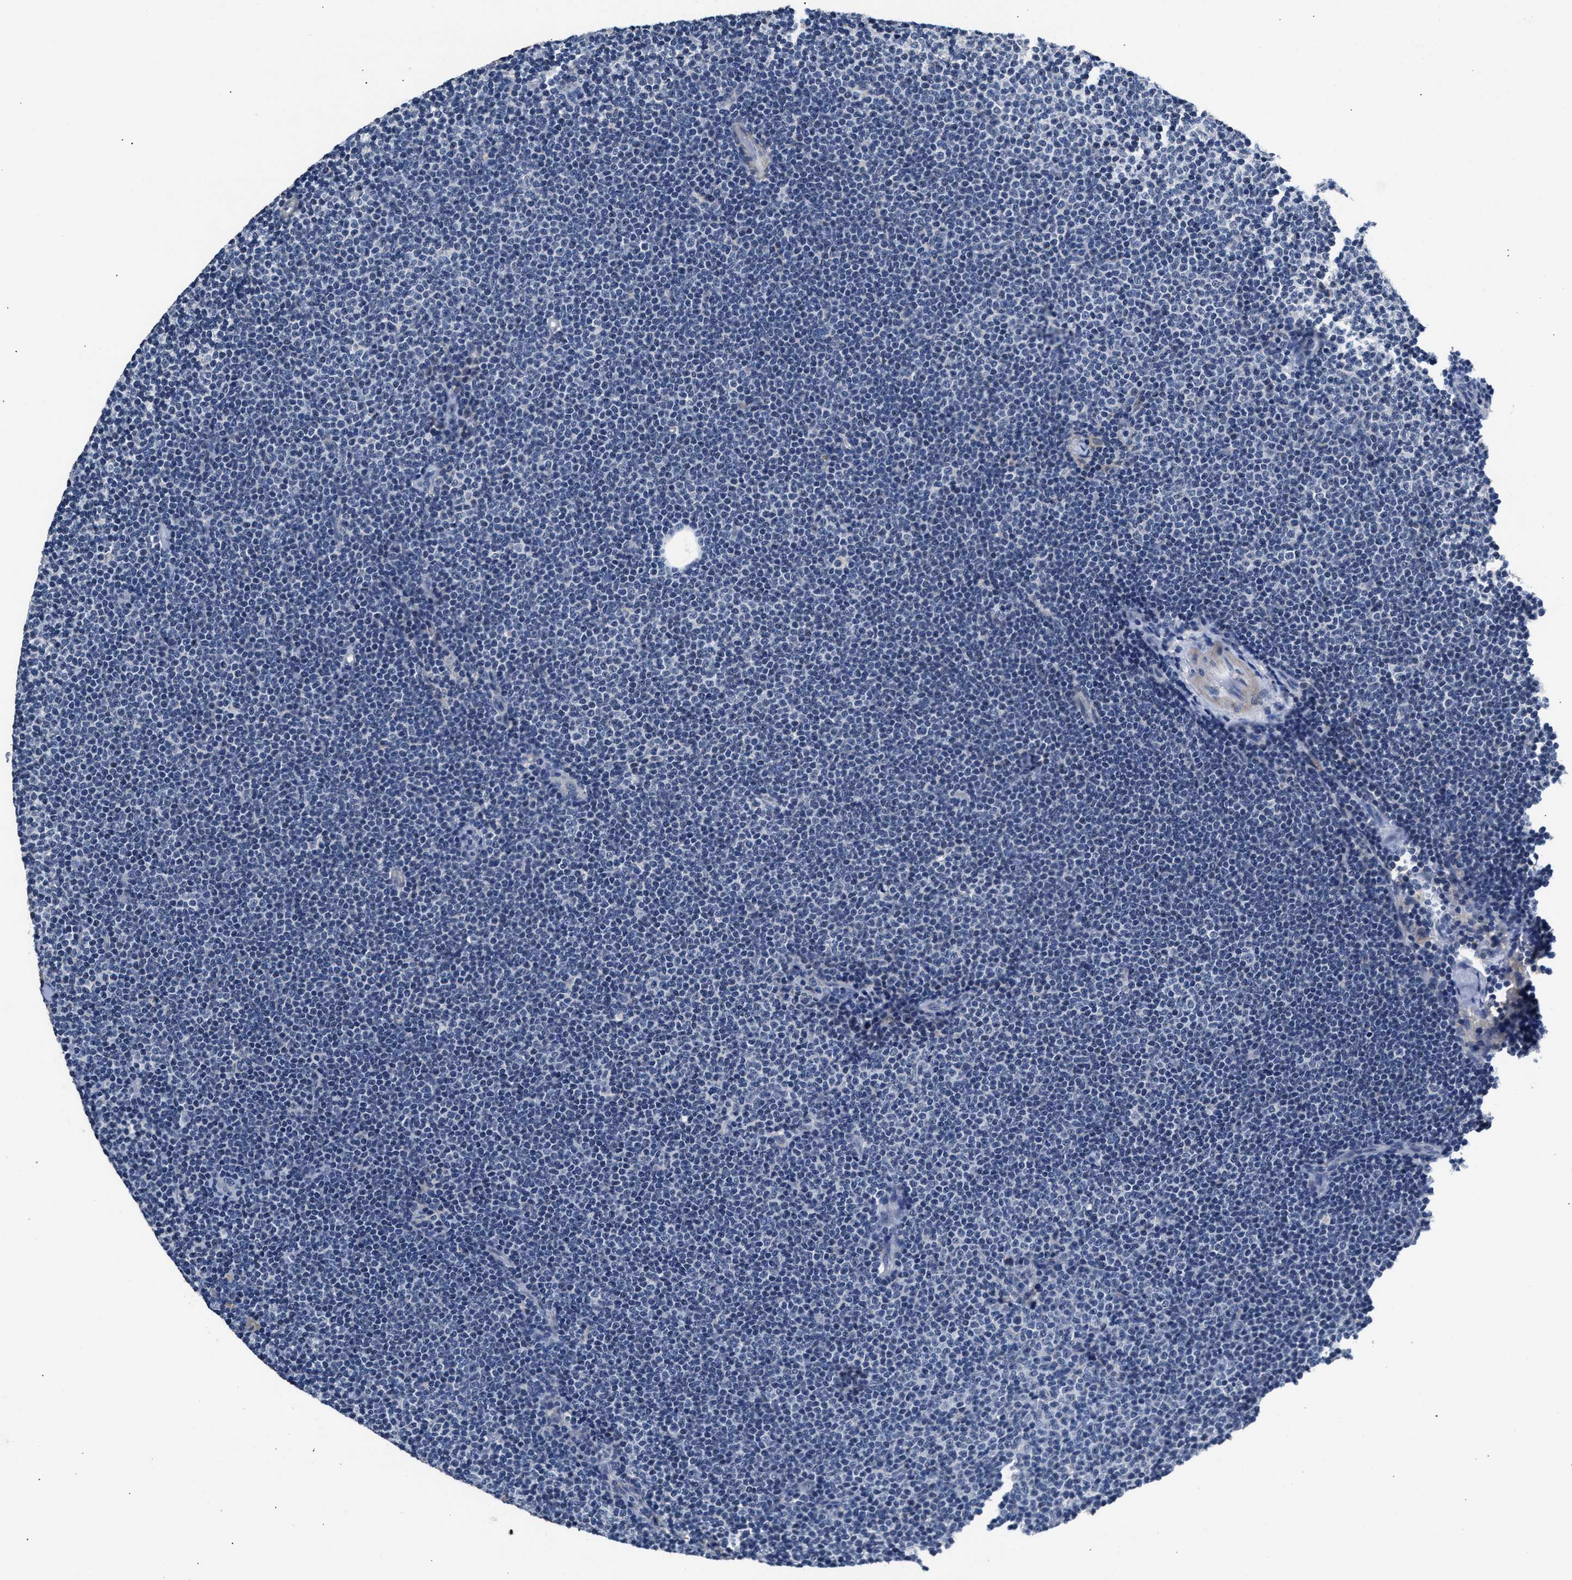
{"staining": {"intensity": "negative", "quantity": "none", "location": "none"}, "tissue": "lymphoma", "cell_type": "Tumor cells", "image_type": "cancer", "snomed": [{"axis": "morphology", "description": "Malignant lymphoma, non-Hodgkin's type, Low grade"}, {"axis": "topography", "description": "Lymph node"}], "caption": "Malignant lymphoma, non-Hodgkin's type (low-grade) was stained to show a protein in brown. There is no significant positivity in tumor cells.", "gene": "MYH3", "patient": {"sex": "female", "age": 53}}